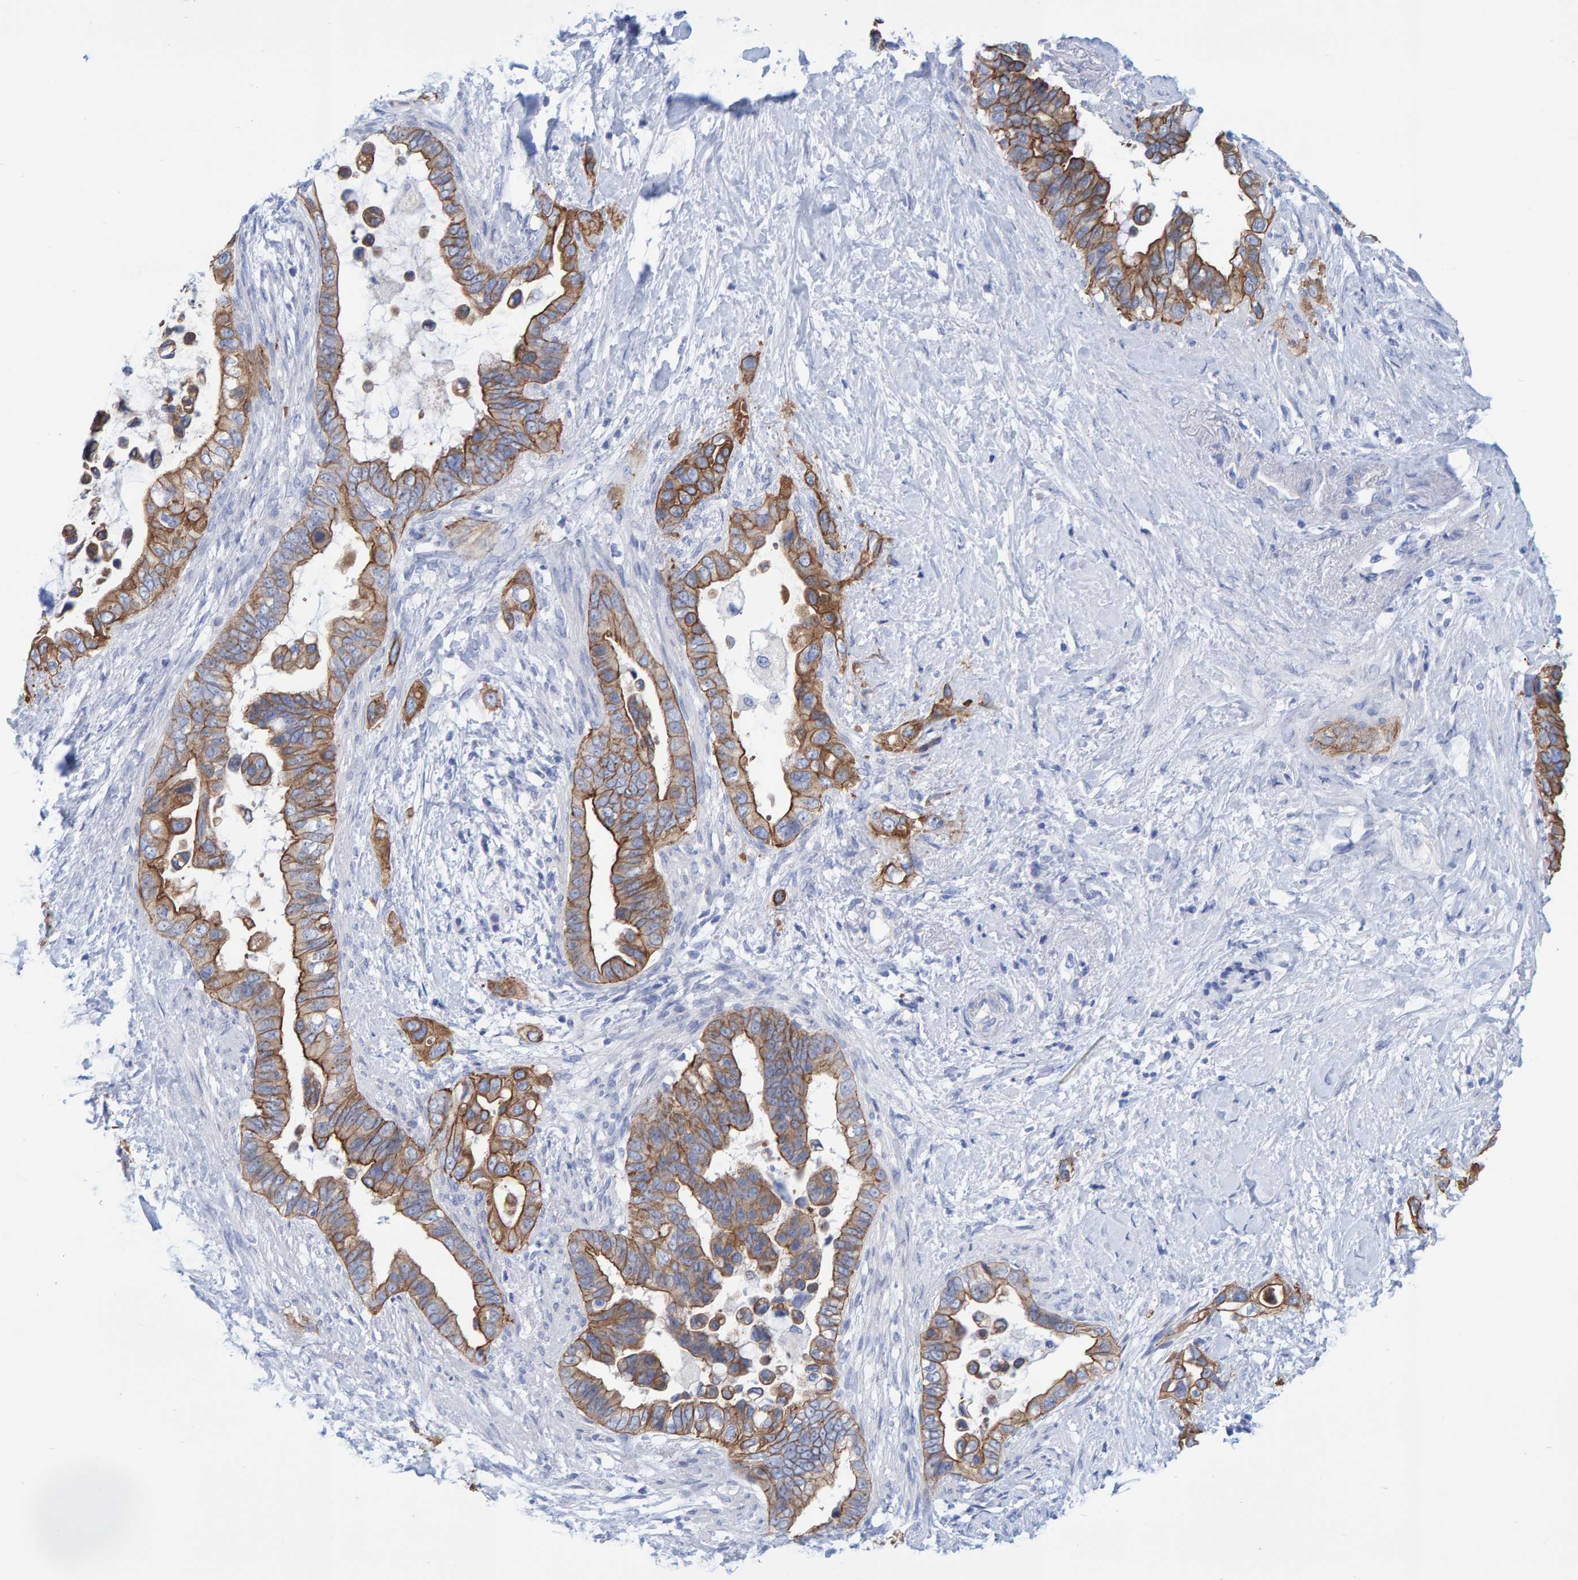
{"staining": {"intensity": "moderate", "quantity": ">75%", "location": "cytoplasmic/membranous"}, "tissue": "pancreatic cancer", "cell_type": "Tumor cells", "image_type": "cancer", "snomed": [{"axis": "morphology", "description": "Adenocarcinoma, NOS"}, {"axis": "topography", "description": "Pancreas"}], "caption": "Immunohistochemistry (IHC) of human pancreatic cancer displays medium levels of moderate cytoplasmic/membranous staining in approximately >75% of tumor cells.", "gene": "JAKMIP3", "patient": {"sex": "female", "age": 56}}